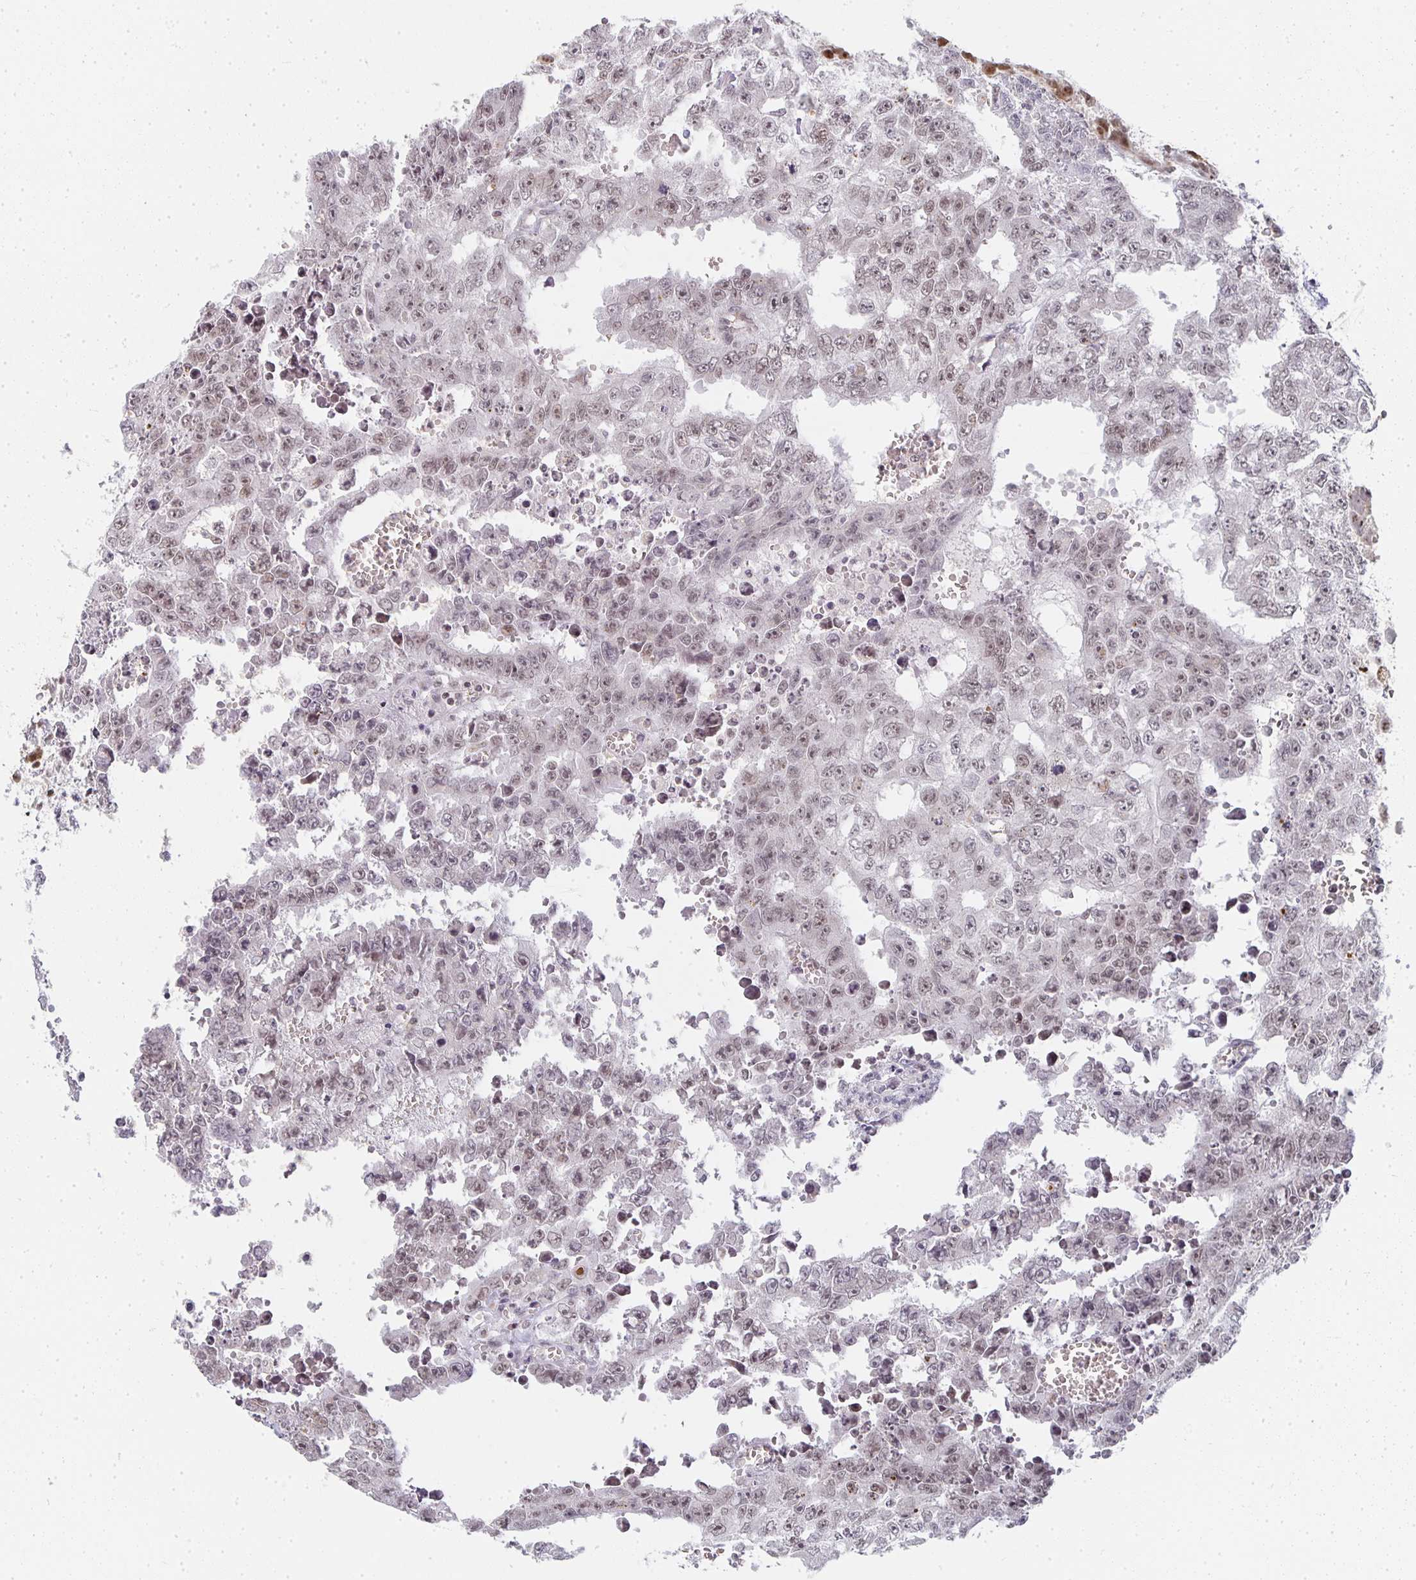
{"staining": {"intensity": "weak", "quantity": "25%-75%", "location": "nuclear"}, "tissue": "testis cancer", "cell_type": "Tumor cells", "image_type": "cancer", "snomed": [{"axis": "morphology", "description": "Carcinoma, Embryonal, NOS"}, {"axis": "morphology", "description": "Teratoma, malignant, NOS"}, {"axis": "topography", "description": "Testis"}], "caption": "Human testis cancer (embryonal carcinoma) stained for a protein (brown) shows weak nuclear positive expression in approximately 25%-75% of tumor cells.", "gene": "SMARCA2", "patient": {"sex": "male", "age": 24}}